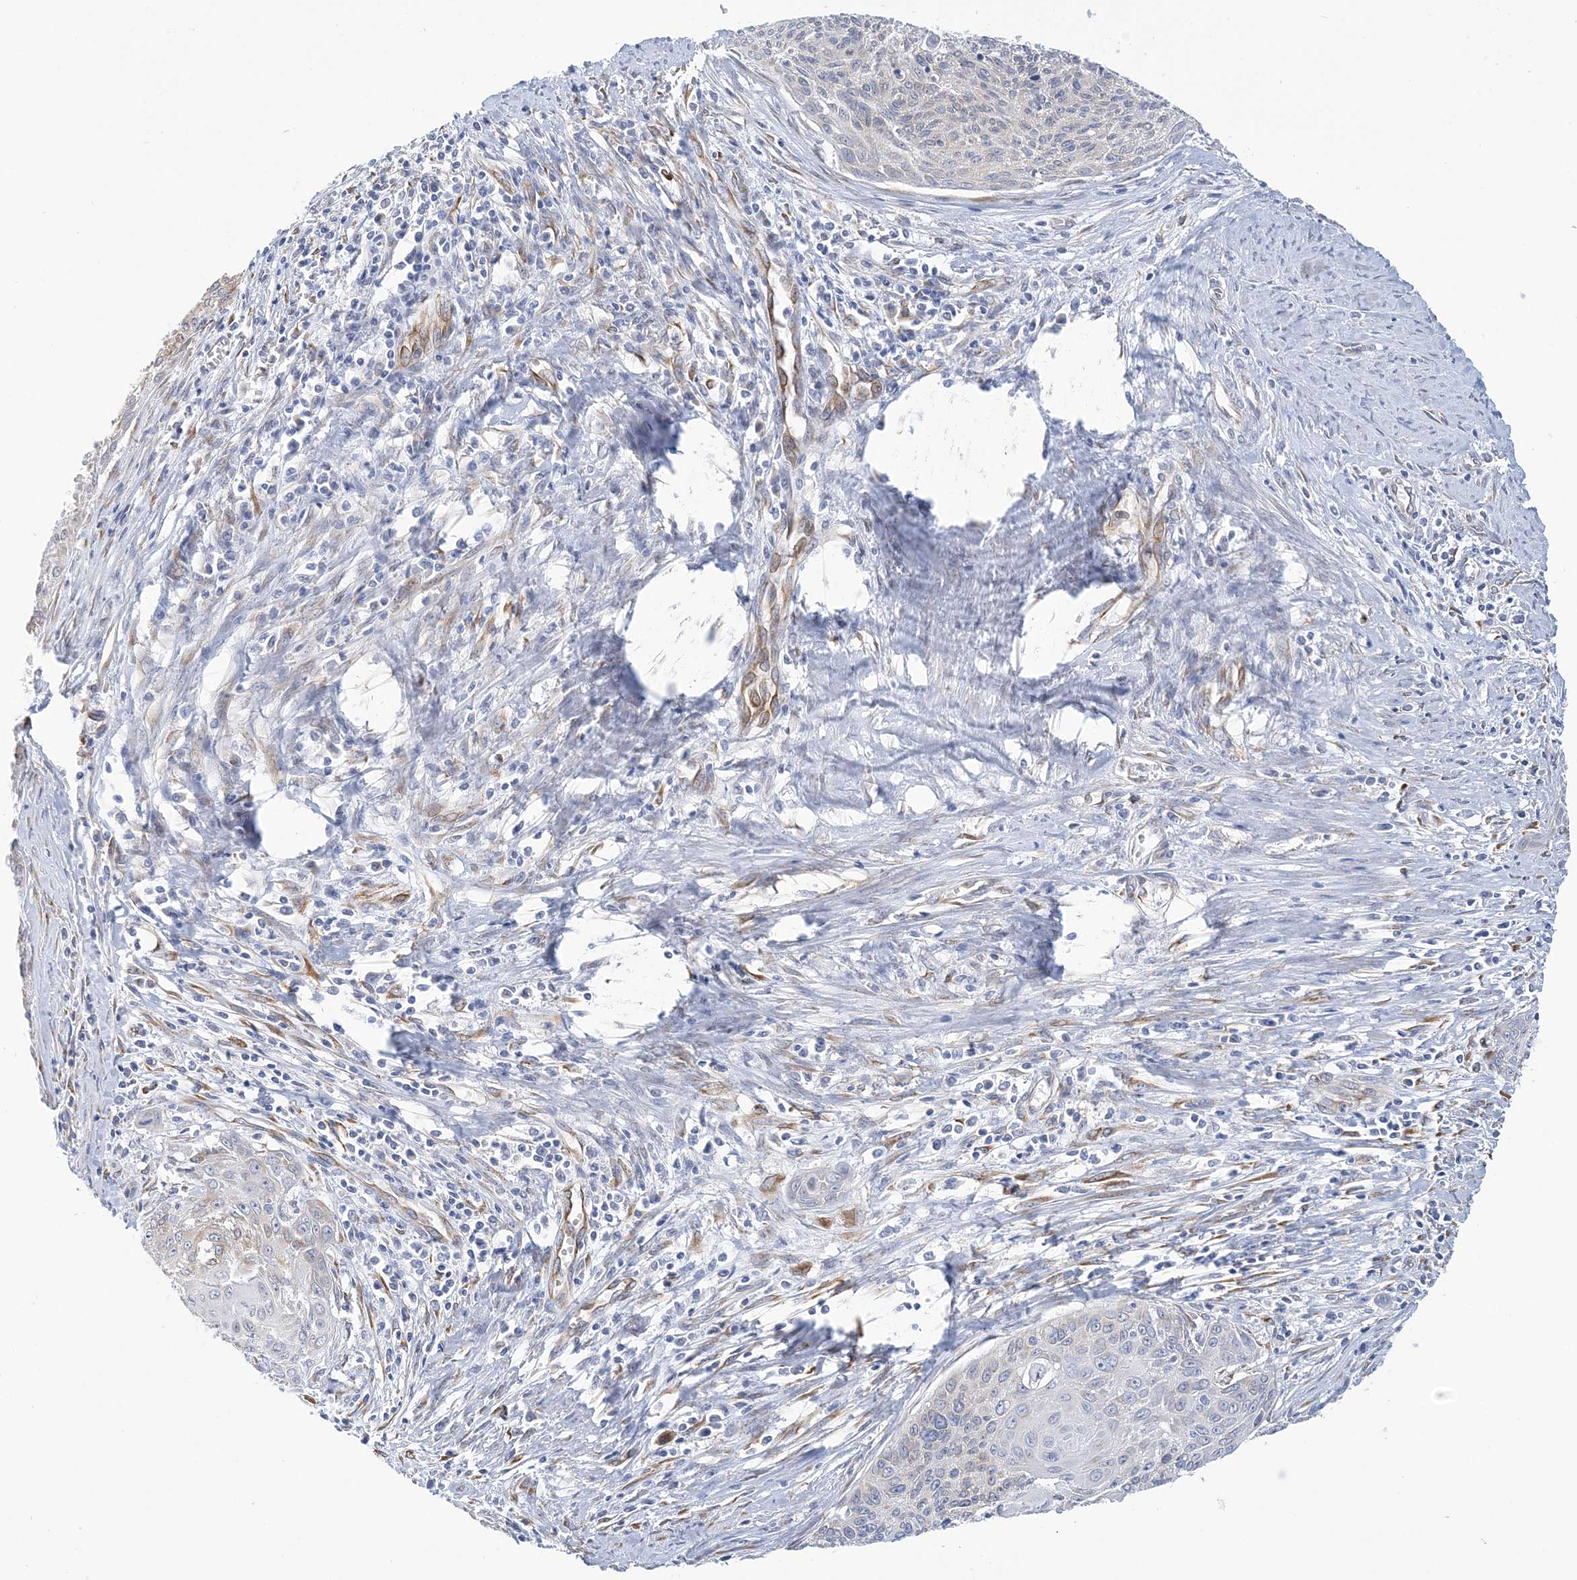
{"staining": {"intensity": "negative", "quantity": "none", "location": "none"}, "tissue": "cervical cancer", "cell_type": "Tumor cells", "image_type": "cancer", "snomed": [{"axis": "morphology", "description": "Squamous cell carcinoma, NOS"}, {"axis": "topography", "description": "Cervix"}], "caption": "IHC micrograph of cervical squamous cell carcinoma stained for a protein (brown), which demonstrates no positivity in tumor cells. (DAB immunohistochemistry visualized using brightfield microscopy, high magnification).", "gene": "PLEKHG4B", "patient": {"sex": "female", "age": 55}}